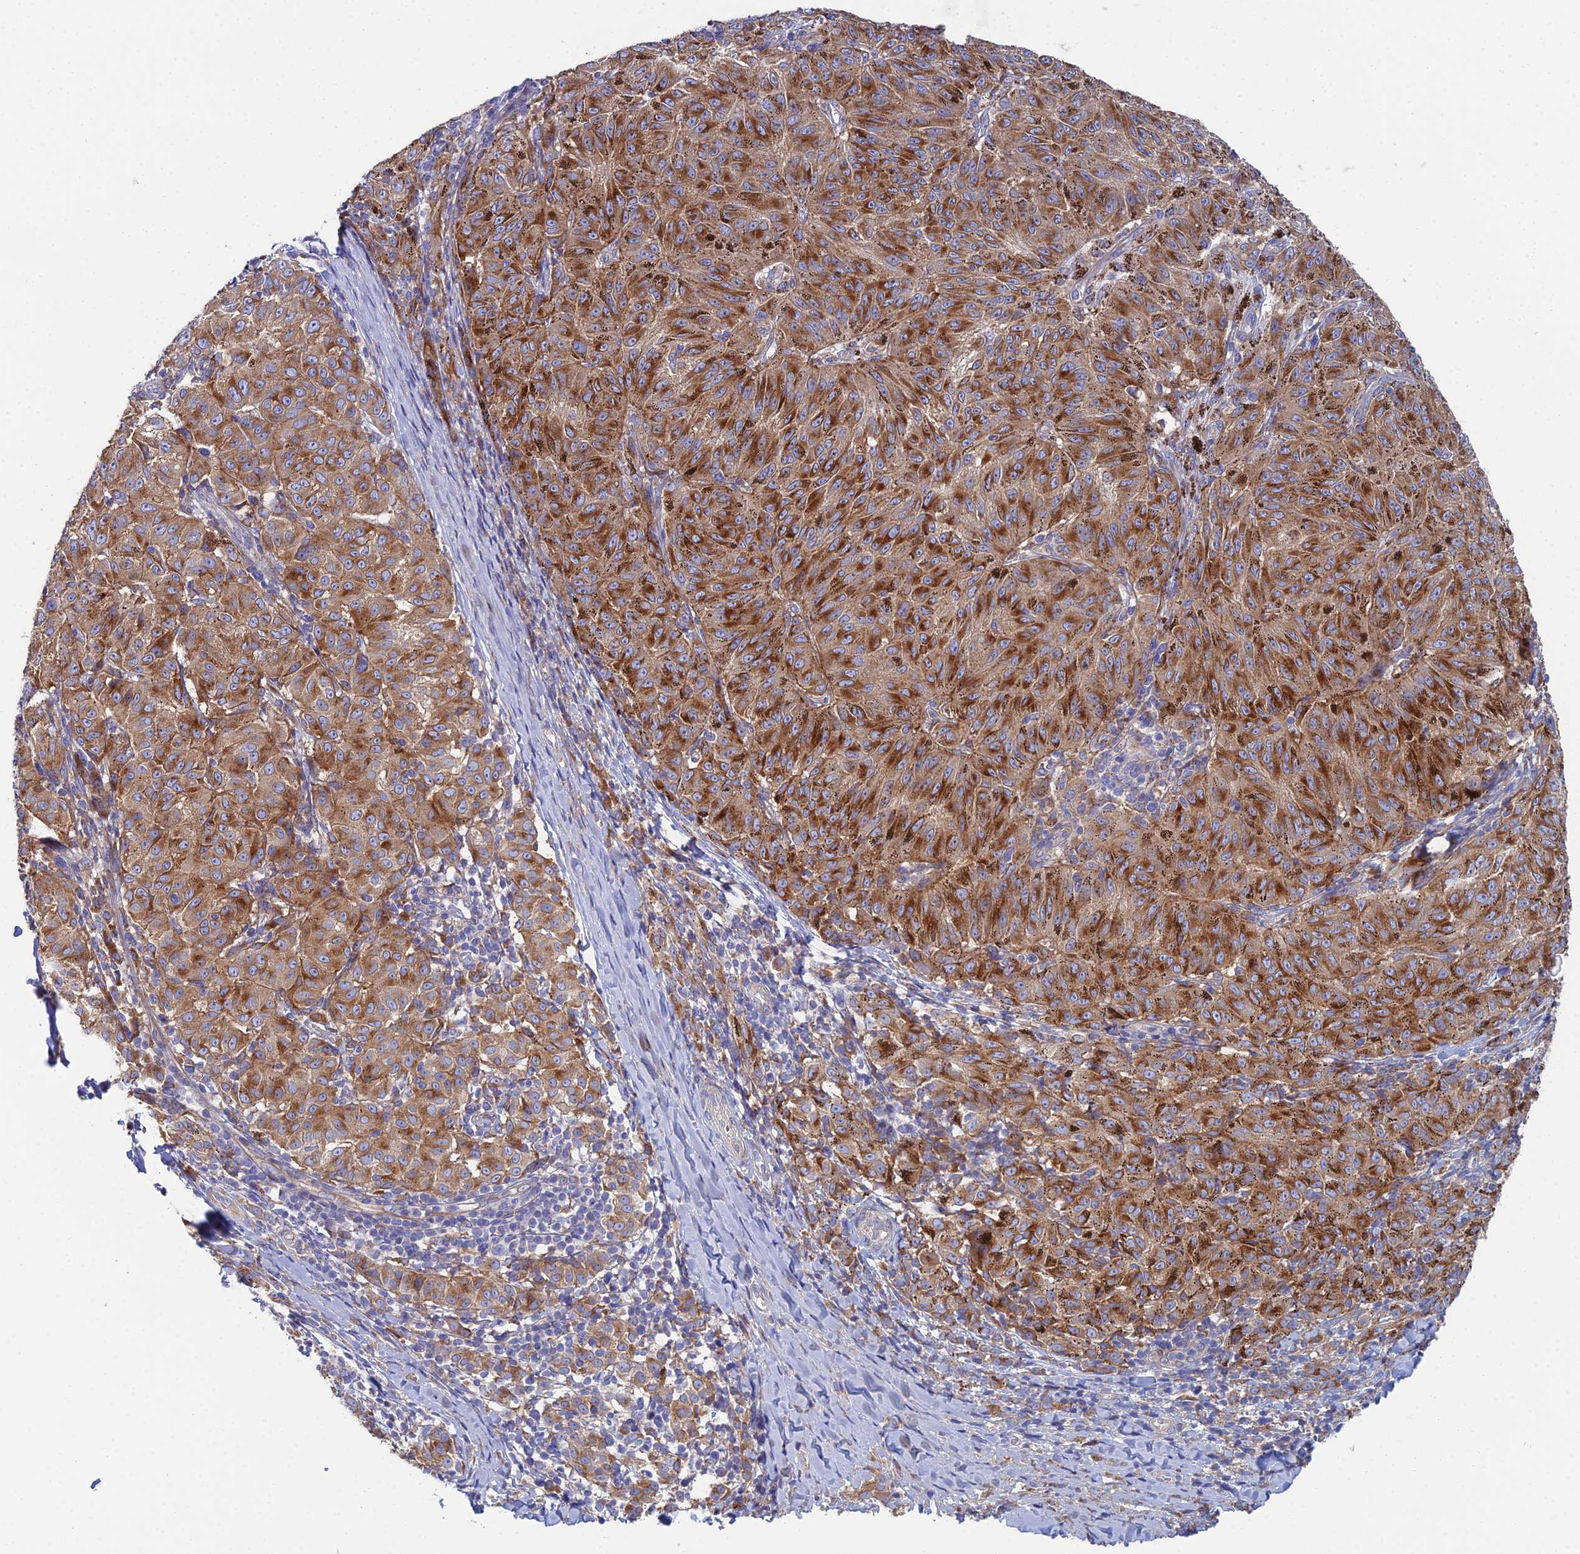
{"staining": {"intensity": "strong", "quantity": ">75%", "location": "cytoplasmic/membranous"}, "tissue": "melanoma", "cell_type": "Tumor cells", "image_type": "cancer", "snomed": [{"axis": "morphology", "description": "Malignant melanoma, NOS"}, {"axis": "topography", "description": "Skin"}], "caption": "Protein analysis of melanoma tissue exhibits strong cytoplasmic/membranous expression in about >75% of tumor cells.", "gene": "CLCN3", "patient": {"sex": "female", "age": 72}}